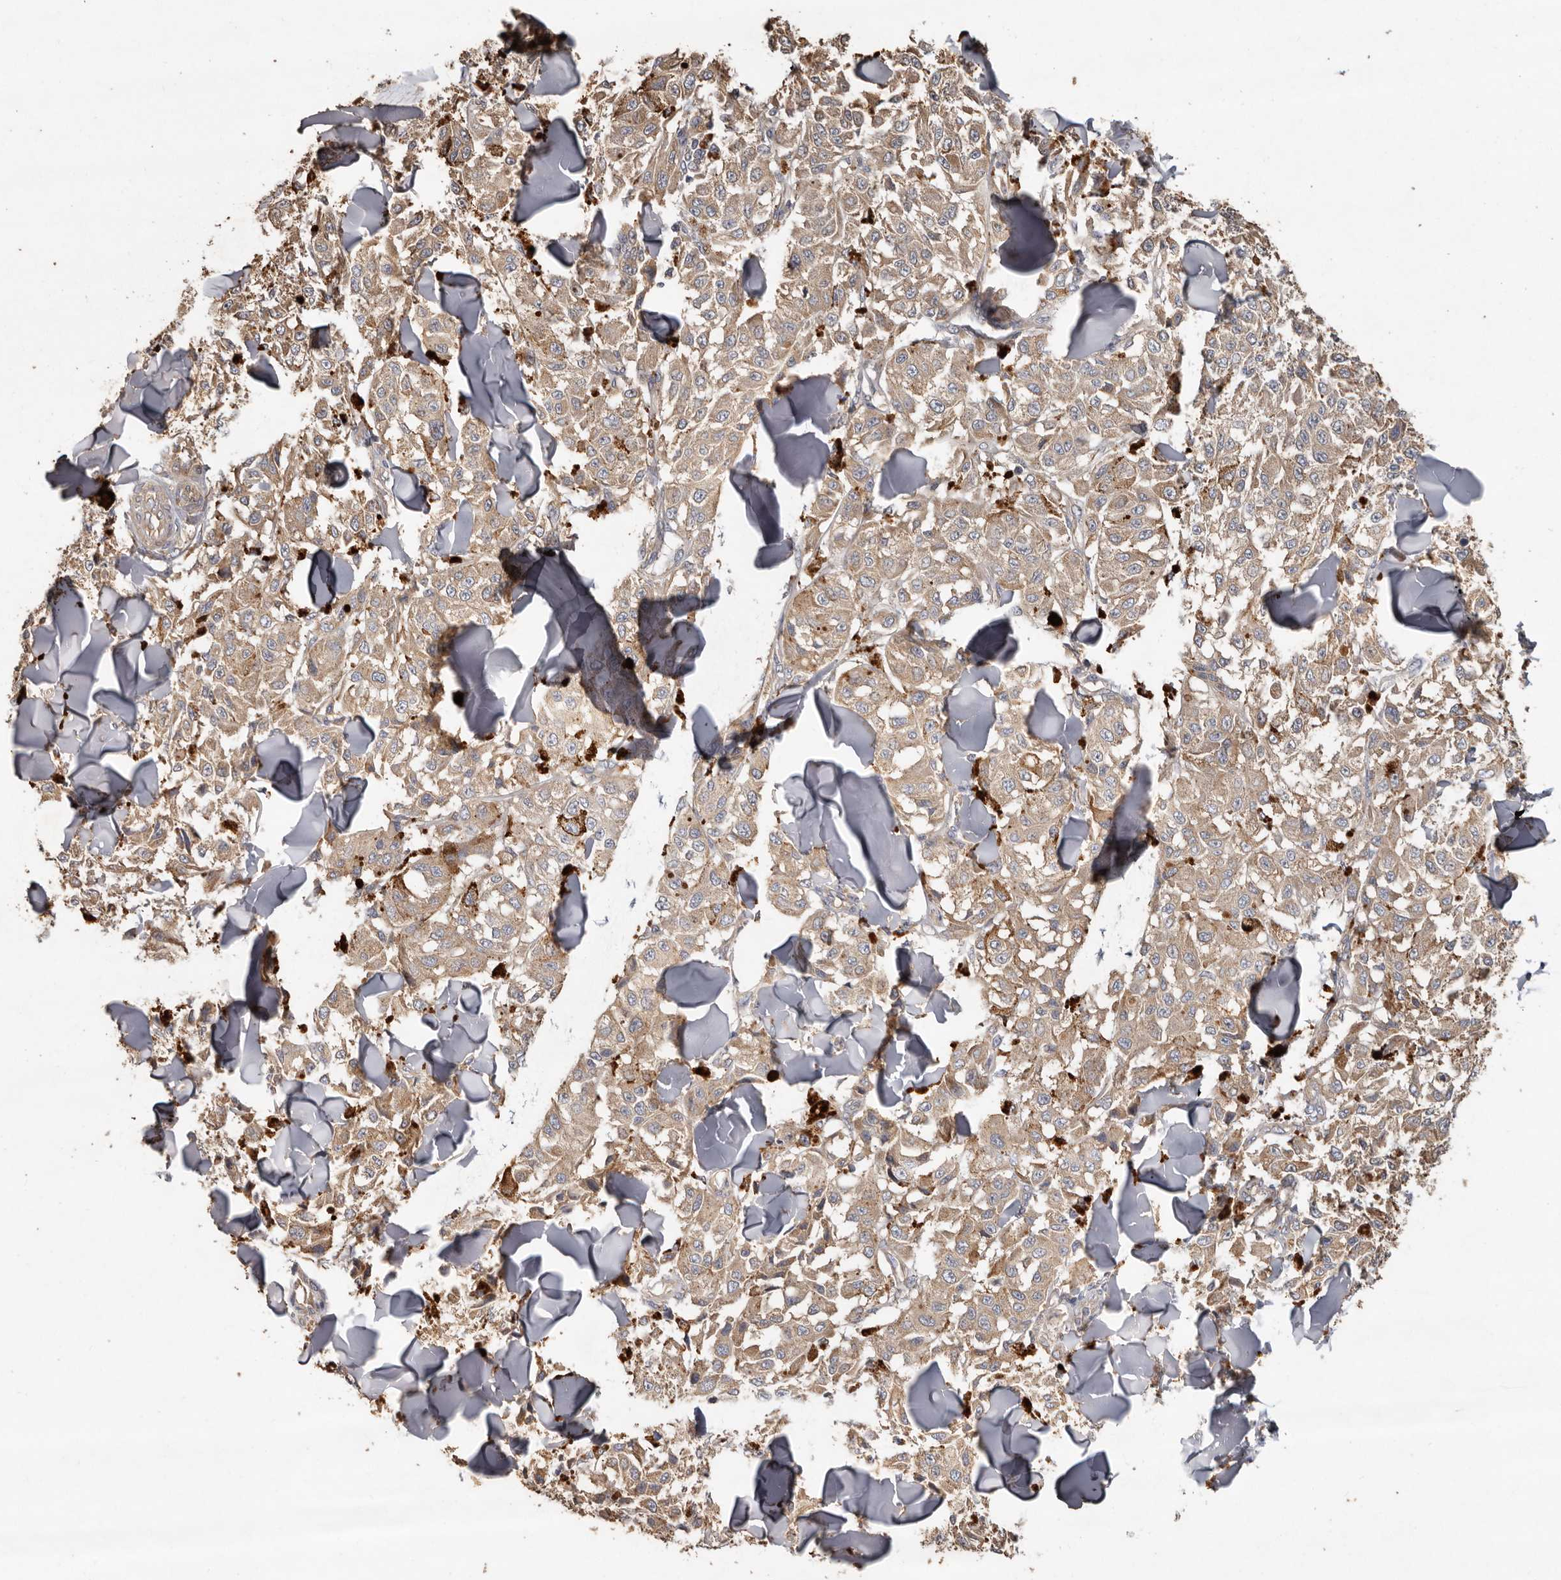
{"staining": {"intensity": "weak", "quantity": ">75%", "location": "cytoplasmic/membranous"}, "tissue": "melanoma", "cell_type": "Tumor cells", "image_type": "cancer", "snomed": [{"axis": "morphology", "description": "Malignant melanoma, NOS"}, {"axis": "topography", "description": "Skin"}], "caption": "A brown stain shows weak cytoplasmic/membranous staining of a protein in human malignant melanoma tumor cells. (DAB IHC, brown staining for protein, blue staining for nuclei).", "gene": "FLCN", "patient": {"sex": "female", "age": 64}}